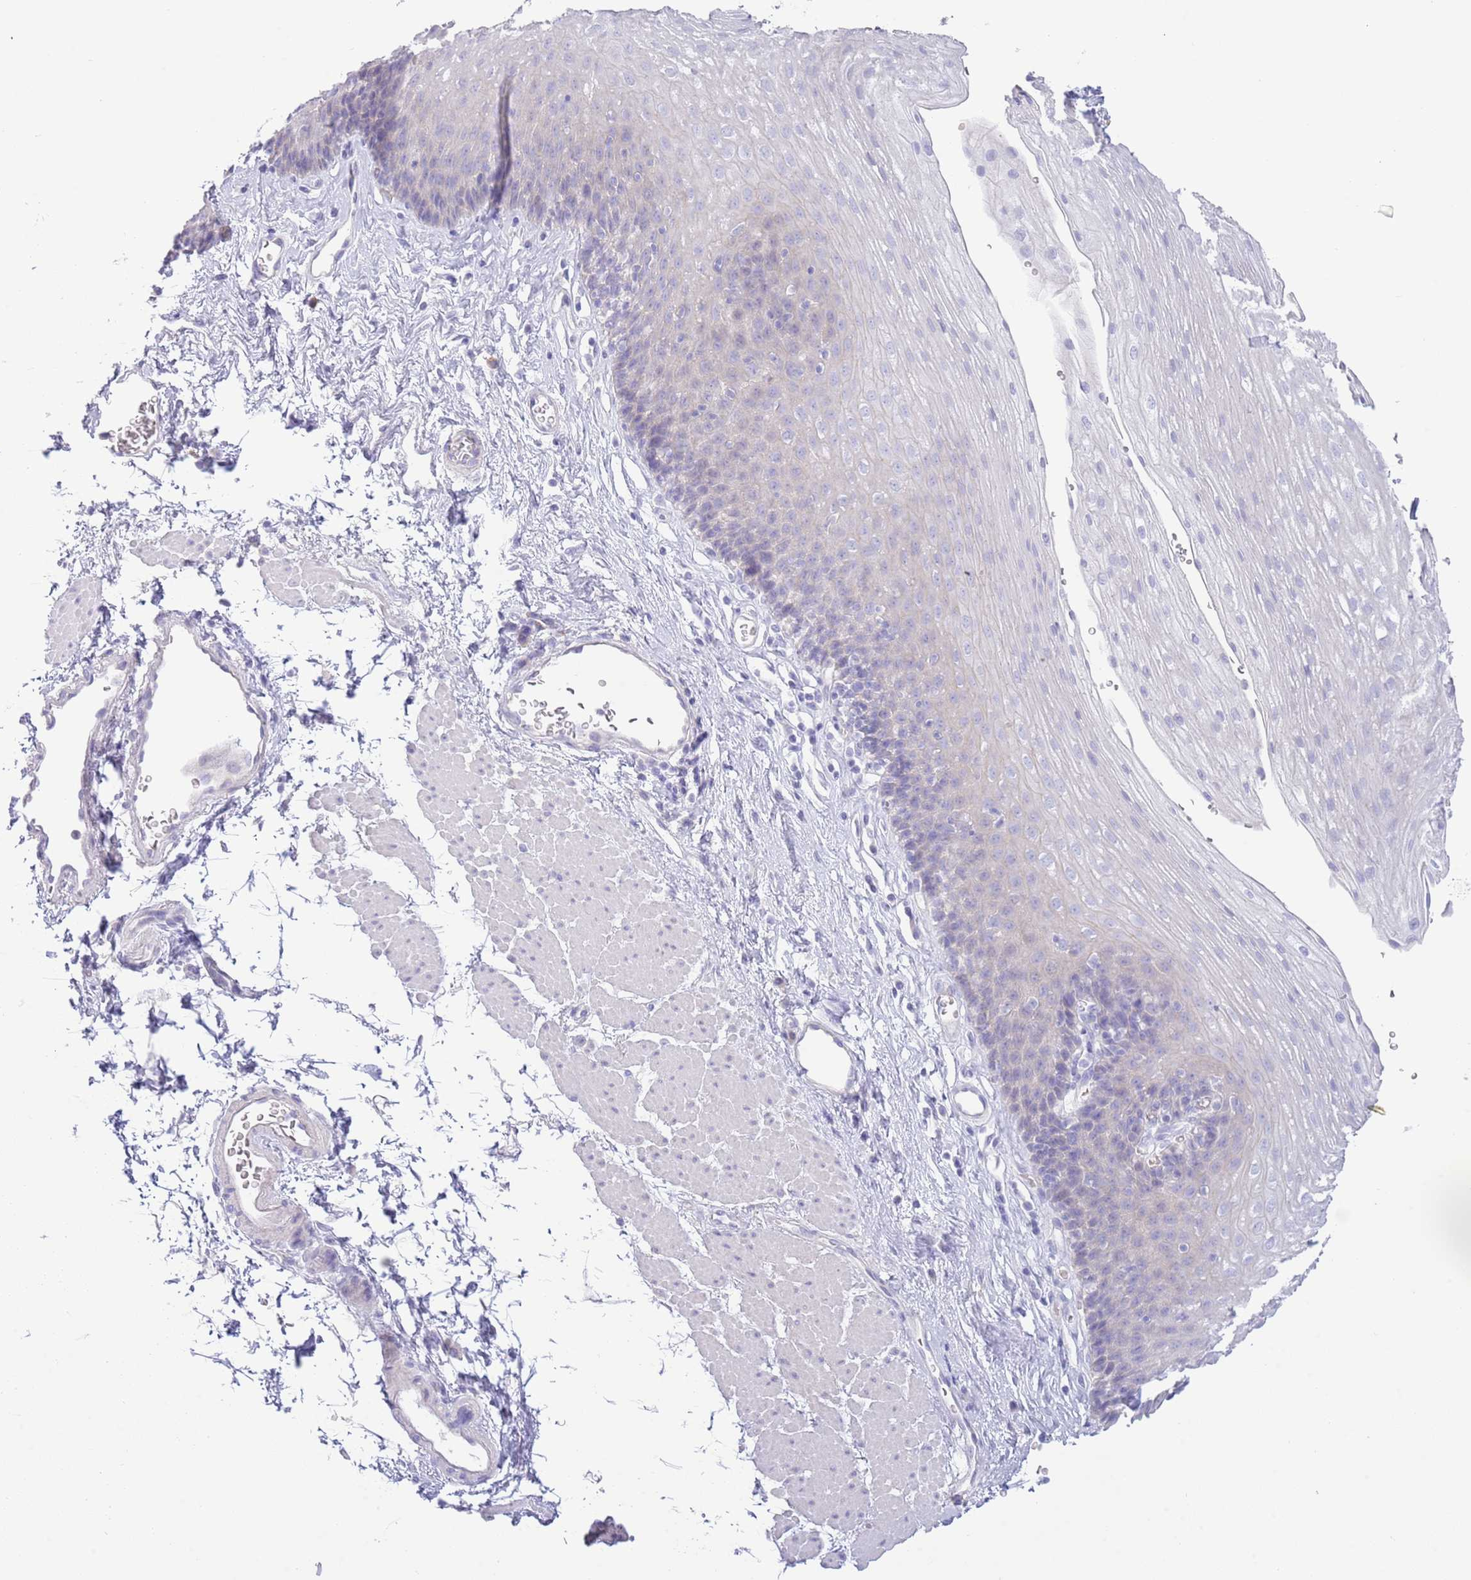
{"staining": {"intensity": "negative", "quantity": "none", "location": "none"}, "tissue": "esophagus", "cell_type": "Squamous epithelial cells", "image_type": "normal", "snomed": [{"axis": "morphology", "description": "Normal tissue, NOS"}, {"axis": "topography", "description": "Esophagus"}], "caption": "Immunohistochemistry histopathology image of unremarkable esophagus: esophagus stained with DAB (3,3'-diaminobenzidine) reveals no significant protein positivity in squamous epithelial cells. (Brightfield microscopy of DAB (3,3'-diaminobenzidine) immunohistochemistry at high magnification).", "gene": "ACR", "patient": {"sex": "female", "age": 66}}